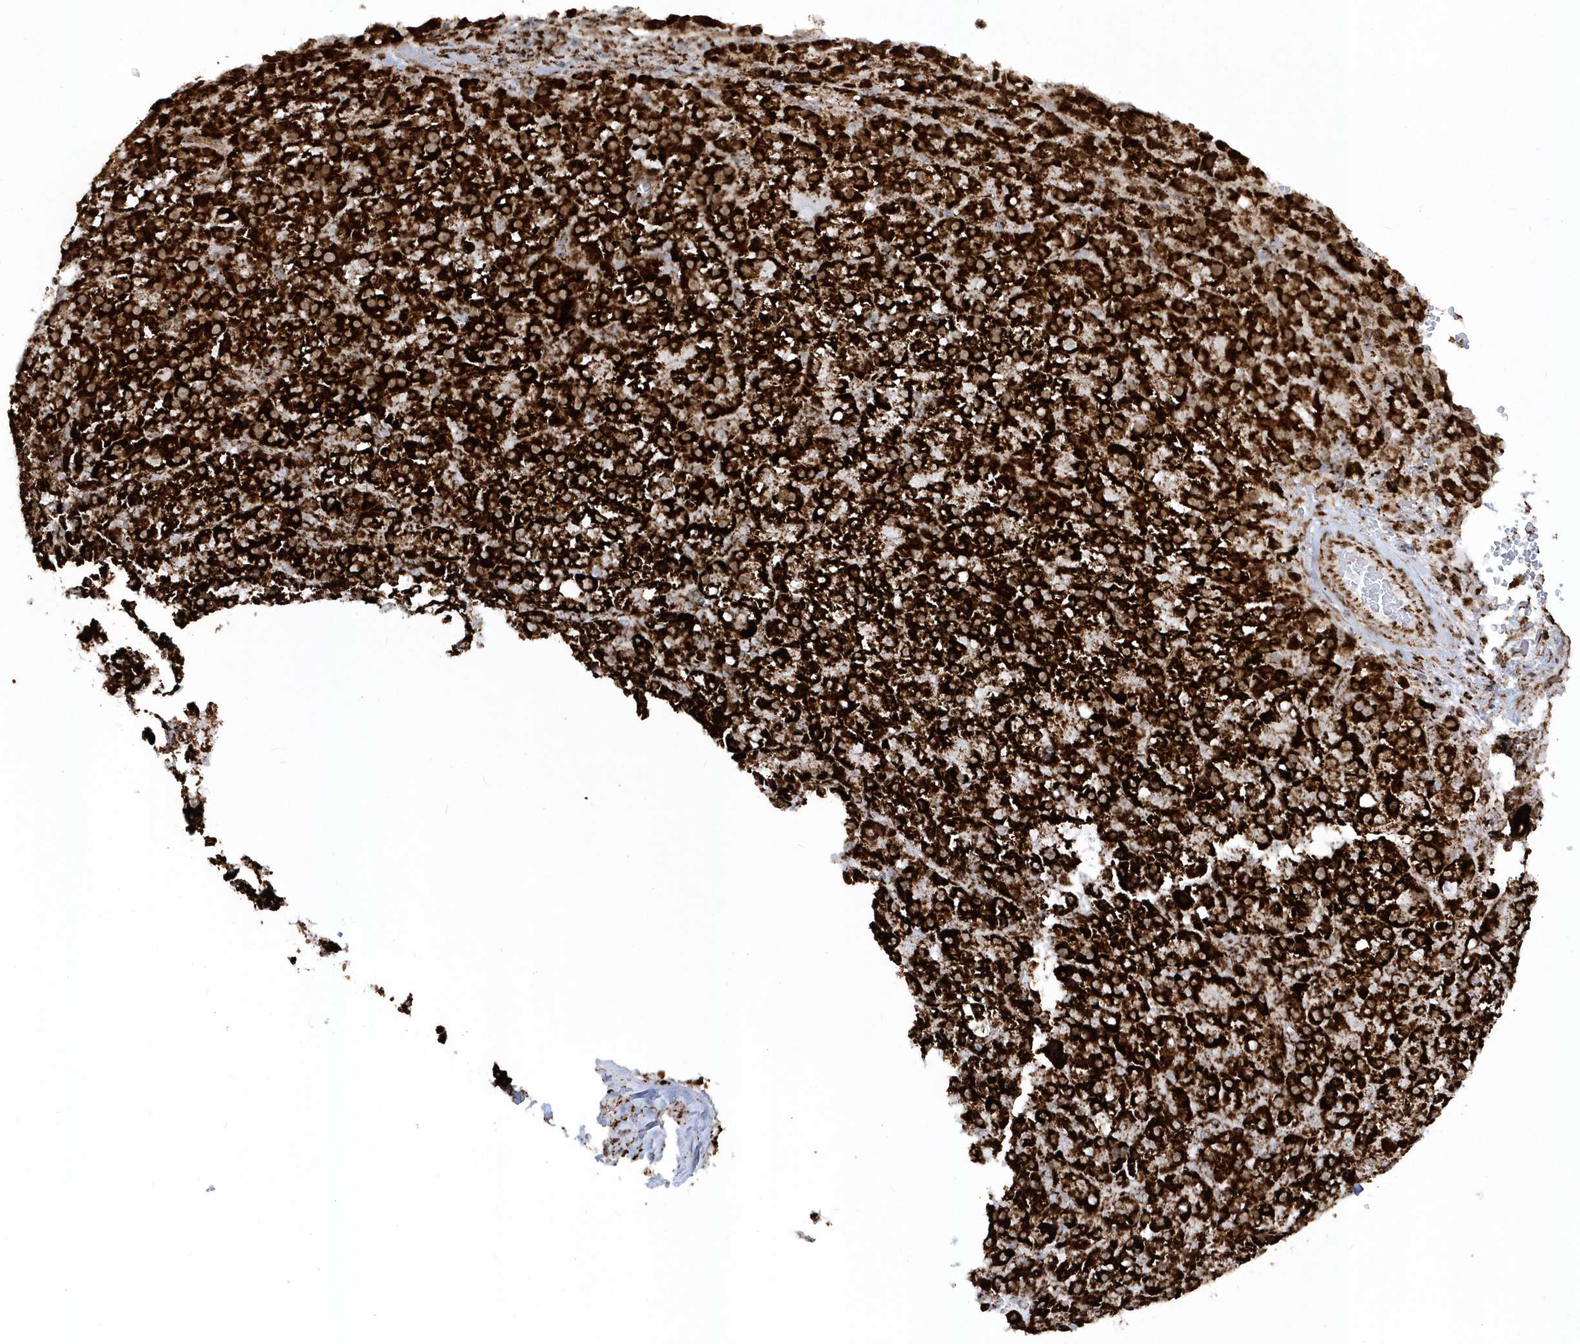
{"staining": {"intensity": "strong", "quantity": ">75%", "location": "cytoplasmic/membranous"}, "tissue": "liver cancer", "cell_type": "Tumor cells", "image_type": "cancer", "snomed": [{"axis": "morphology", "description": "Carcinoma, Hepatocellular, NOS"}, {"axis": "topography", "description": "Liver"}], "caption": "A micrograph of hepatocellular carcinoma (liver) stained for a protein exhibits strong cytoplasmic/membranous brown staining in tumor cells.", "gene": "CRY2", "patient": {"sex": "female", "age": 58}}